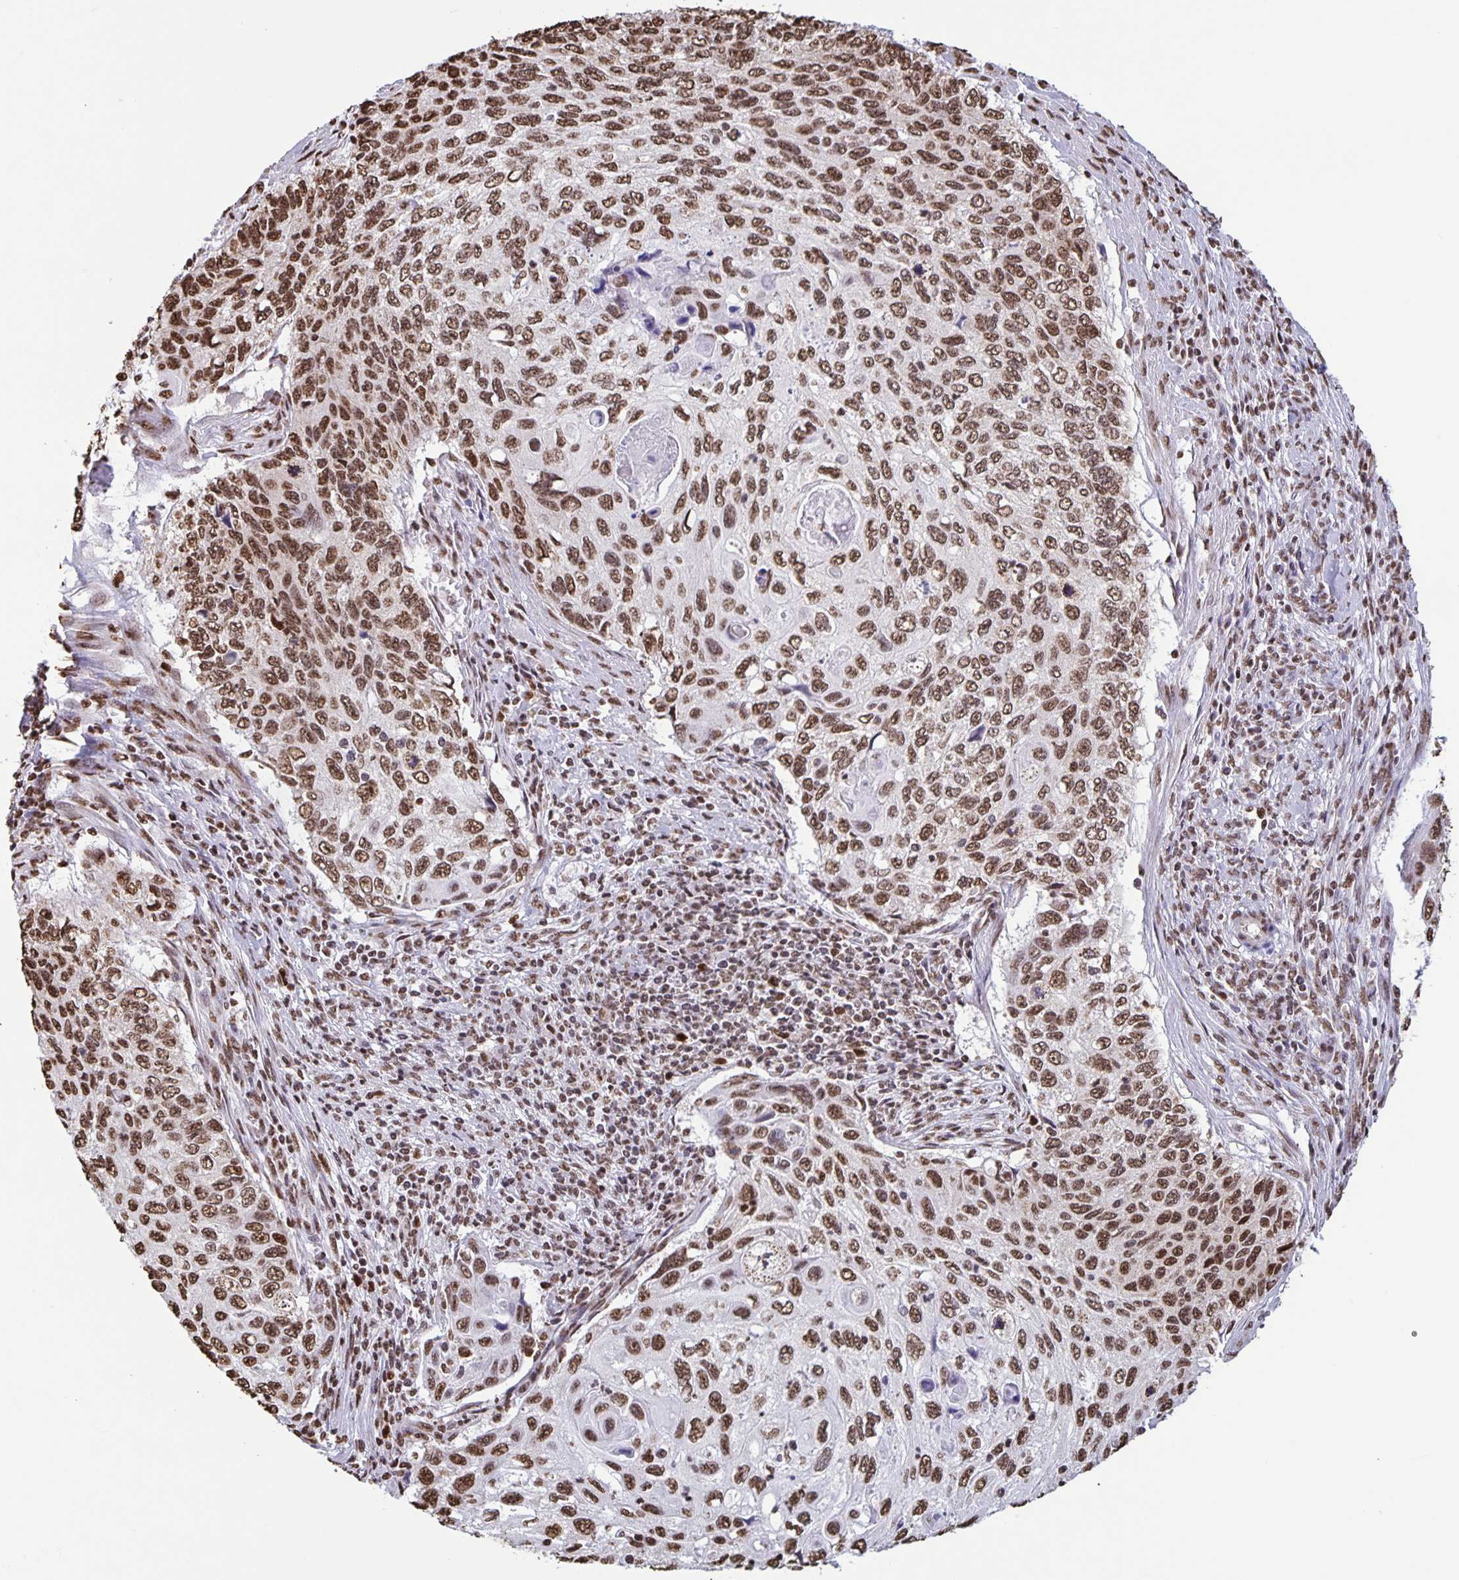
{"staining": {"intensity": "moderate", "quantity": ">75%", "location": "nuclear"}, "tissue": "cervical cancer", "cell_type": "Tumor cells", "image_type": "cancer", "snomed": [{"axis": "morphology", "description": "Squamous cell carcinoma, NOS"}, {"axis": "topography", "description": "Cervix"}], "caption": "Protein staining displays moderate nuclear positivity in approximately >75% of tumor cells in cervical squamous cell carcinoma. (Brightfield microscopy of DAB IHC at high magnification).", "gene": "DUT", "patient": {"sex": "female", "age": 70}}